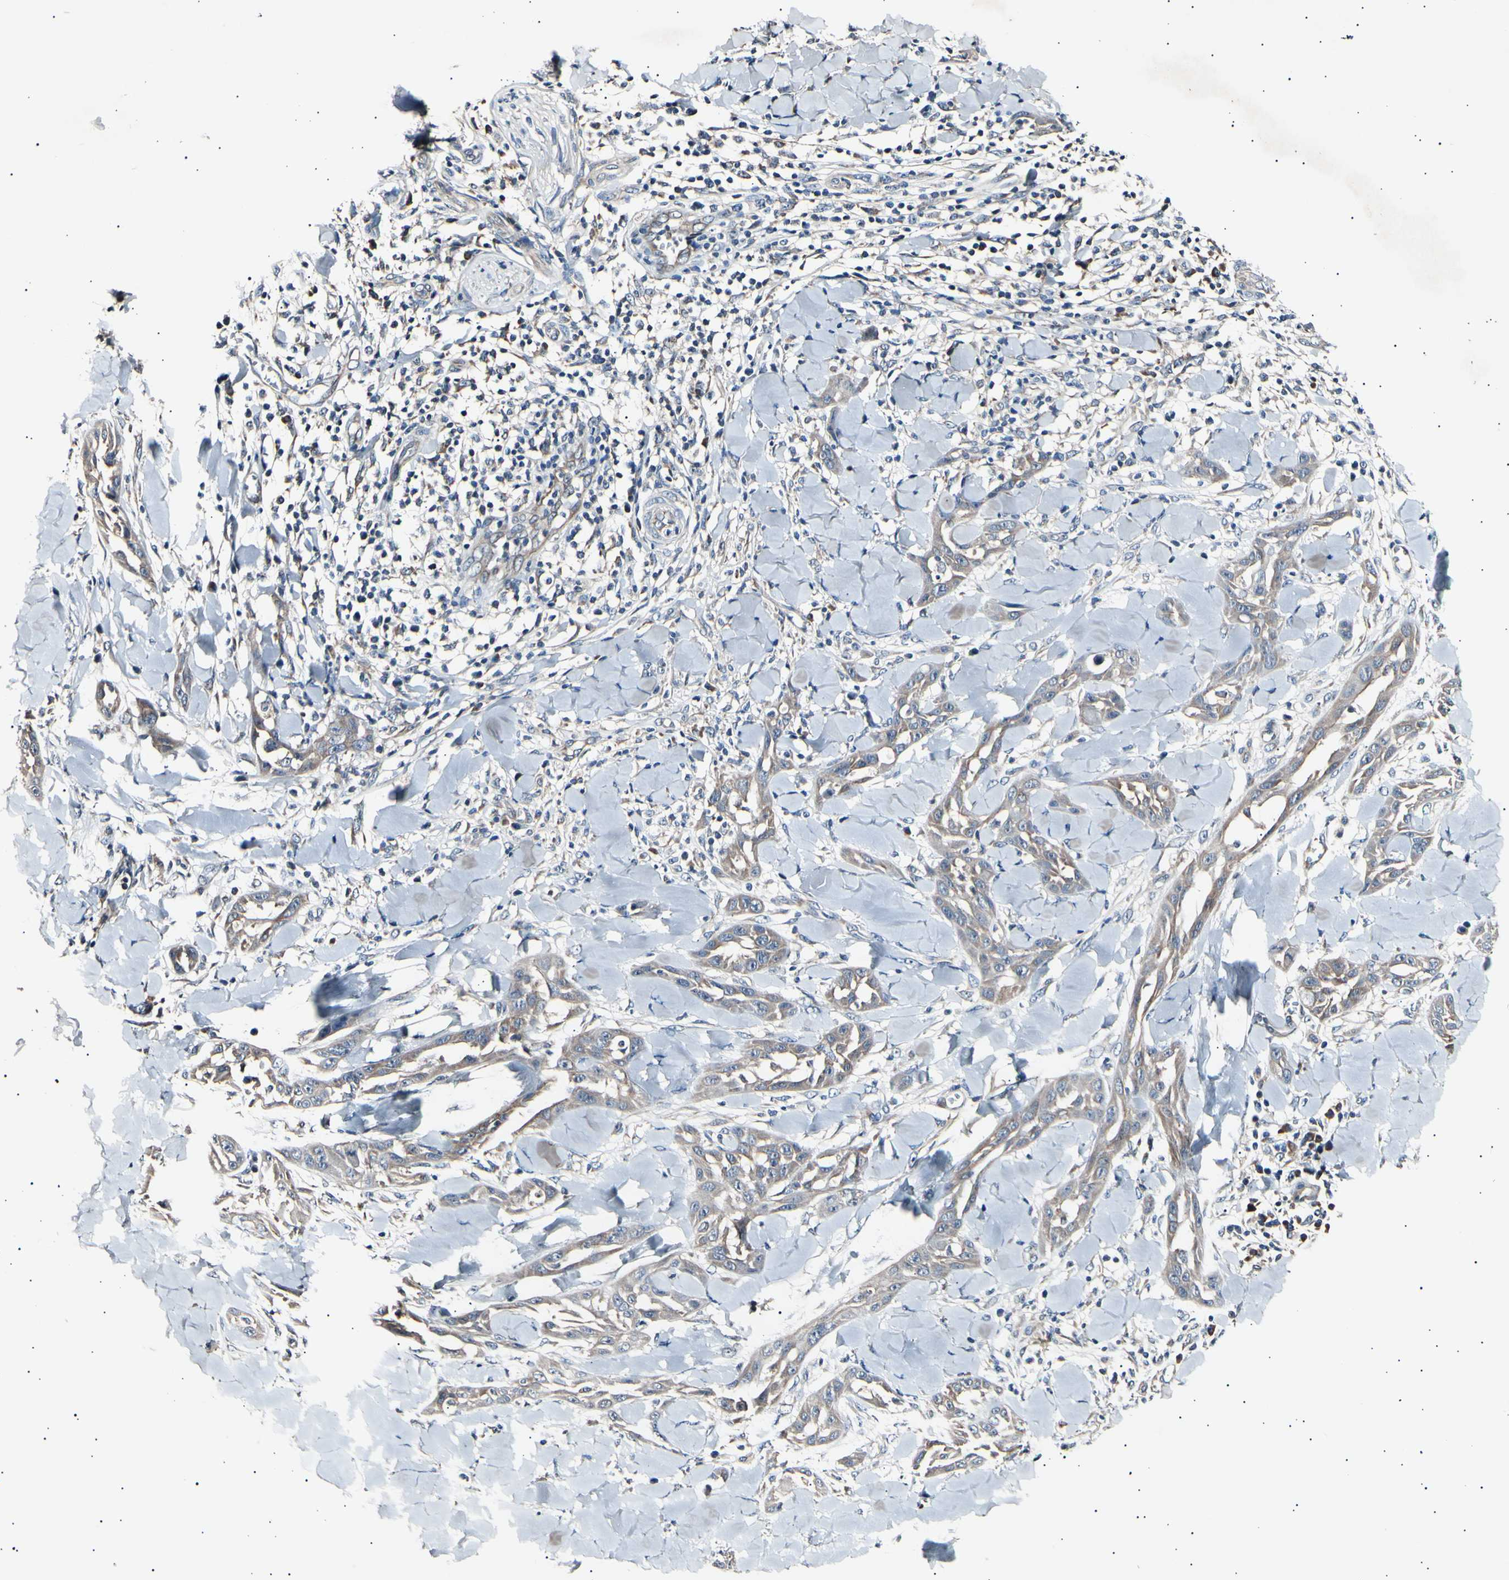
{"staining": {"intensity": "weak", "quantity": ">75%", "location": "cytoplasmic/membranous"}, "tissue": "skin cancer", "cell_type": "Tumor cells", "image_type": "cancer", "snomed": [{"axis": "morphology", "description": "Squamous cell carcinoma, NOS"}, {"axis": "topography", "description": "Skin"}], "caption": "The histopathology image reveals immunohistochemical staining of skin squamous cell carcinoma. There is weak cytoplasmic/membranous positivity is appreciated in about >75% of tumor cells.", "gene": "ITGA6", "patient": {"sex": "male", "age": 24}}